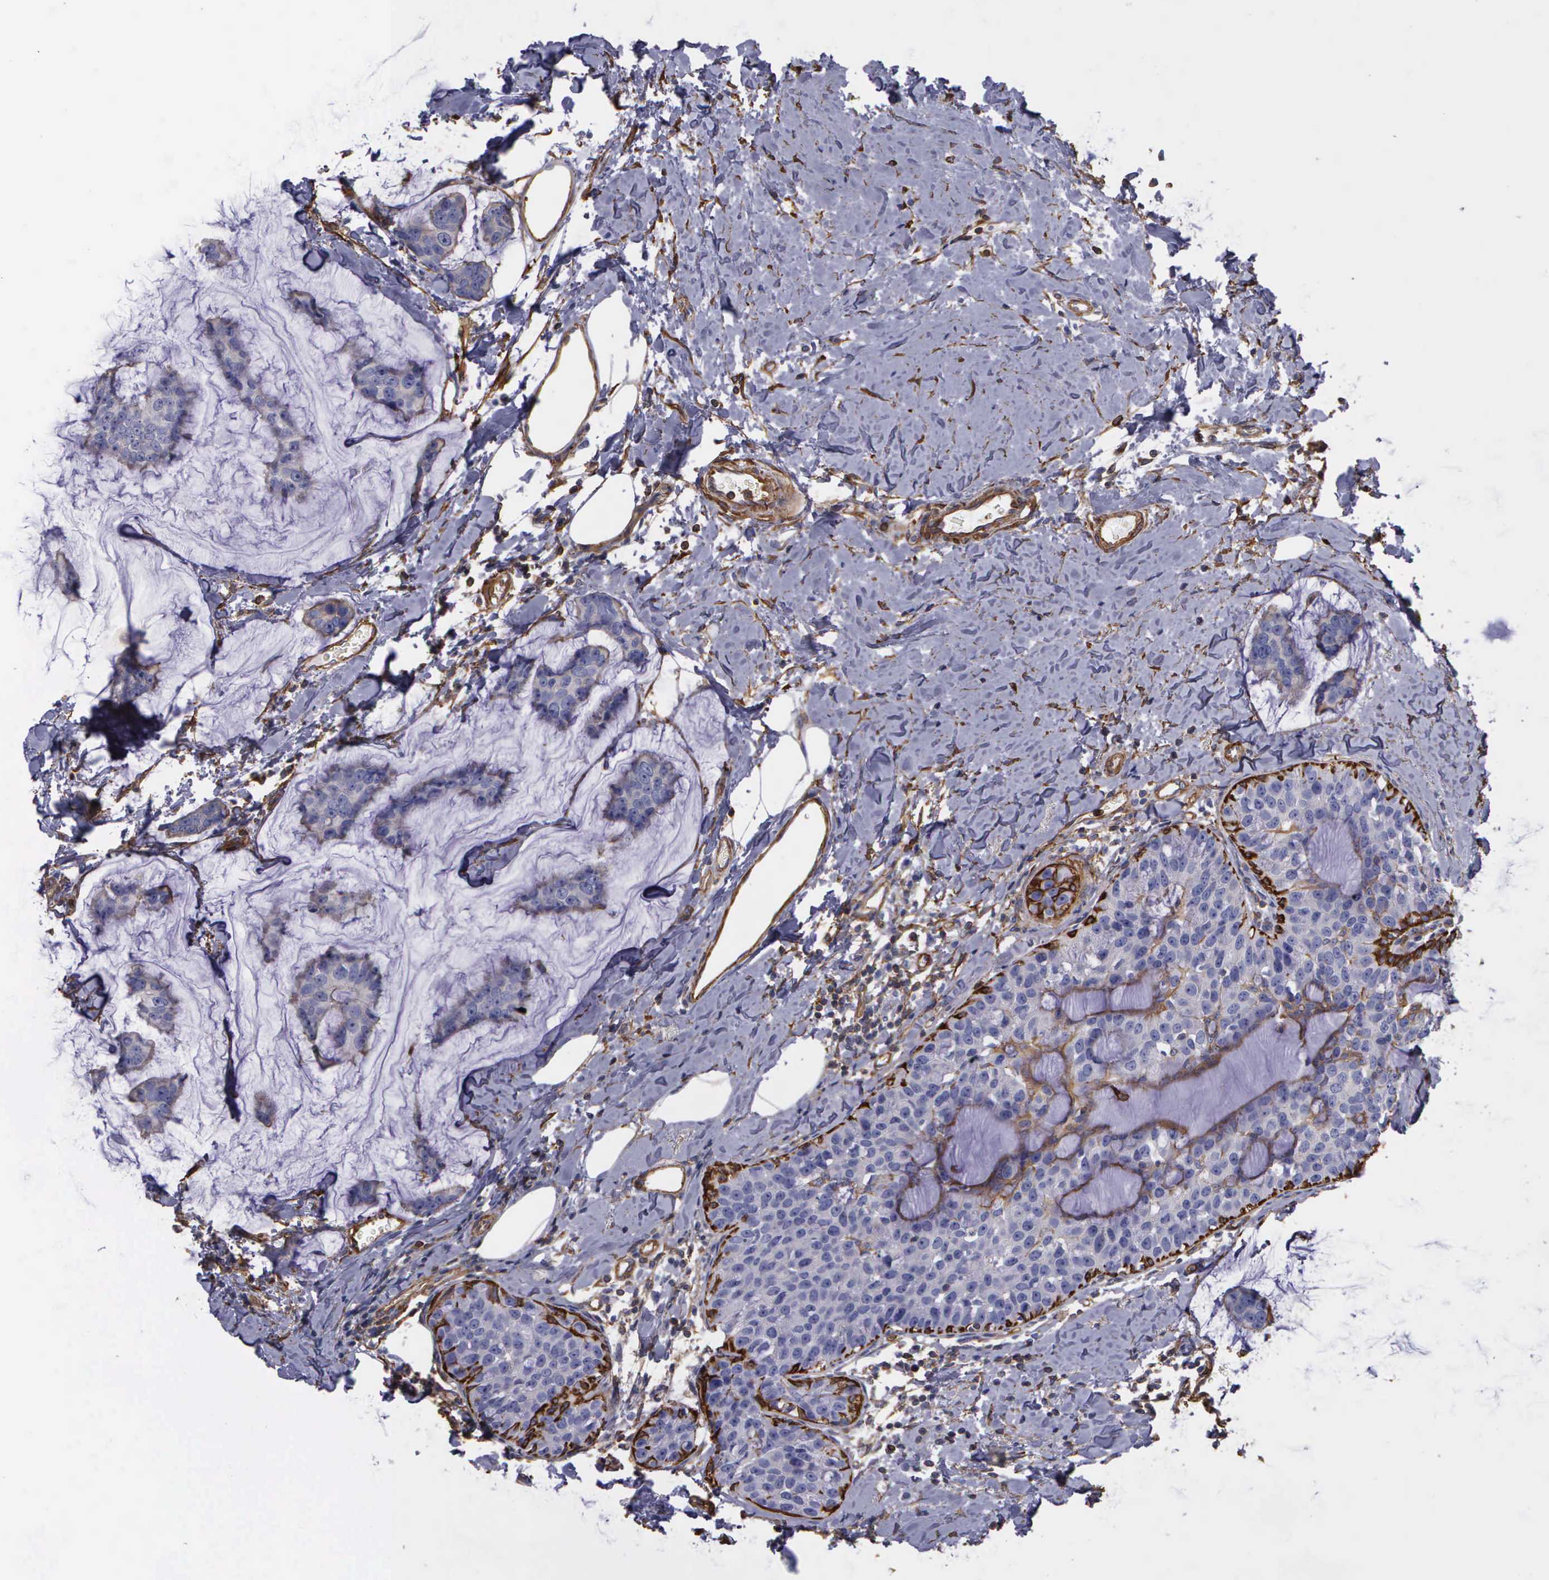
{"staining": {"intensity": "strong", "quantity": "<25%", "location": "cytoplasmic/membranous"}, "tissue": "breast cancer", "cell_type": "Tumor cells", "image_type": "cancer", "snomed": [{"axis": "morphology", "description": "Normal tissue, NOS"}, {"axis": "morphology", "description": "Duct carcinoma"}, {"axis": "topography", "description": "Breast"}], "caption": "Infiltrating ductal carcinoma (breast) was stained to show a protein in brown. There is medium levels of strong cytoplasmic/membranous positivity in approximately <25% of tumor cells.", "gene": "FLNA", "patient": {"sex": "female", "age": 50}}